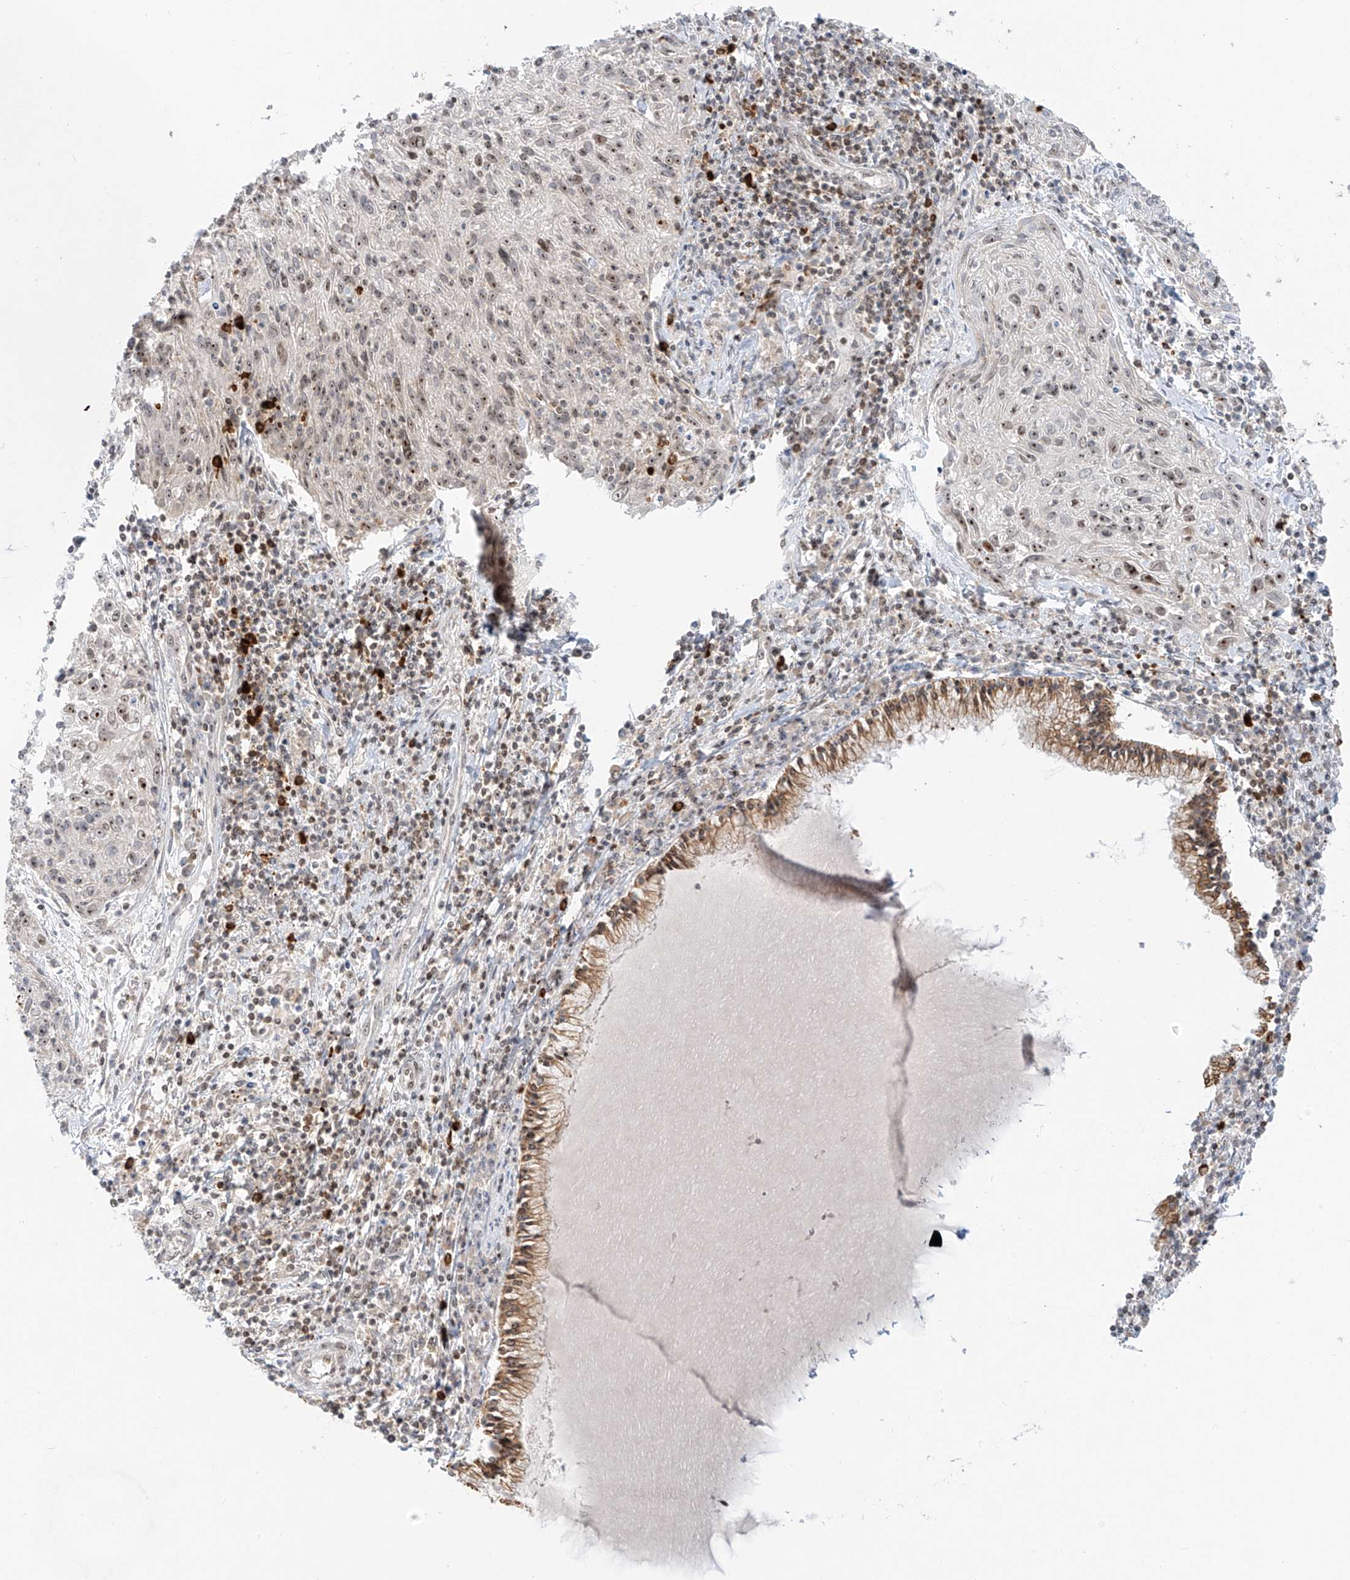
{"staining": {"intensity": "weak", "quantity": "<25%", "location": "nuclear"}, "tissue": "cervical cancer", "cell_type": "Tumor cells", "image_type": "cancer", "snomed": [{"axis": "morphology", "description": "Squamous cell carcinoma, NOS"}, {"axis": "topography", "description": "Cervix"}], "caption": "IHC micrograph of neoplastic tissue: human cervical cancer (squamous cell carcinoma) stained with DAB (3,3'-diaminobenzidine) exhibits no significant protein staining in tumor cells.", "gene": "ZNF512", "patient": {"sex": "female", "age": 51}}